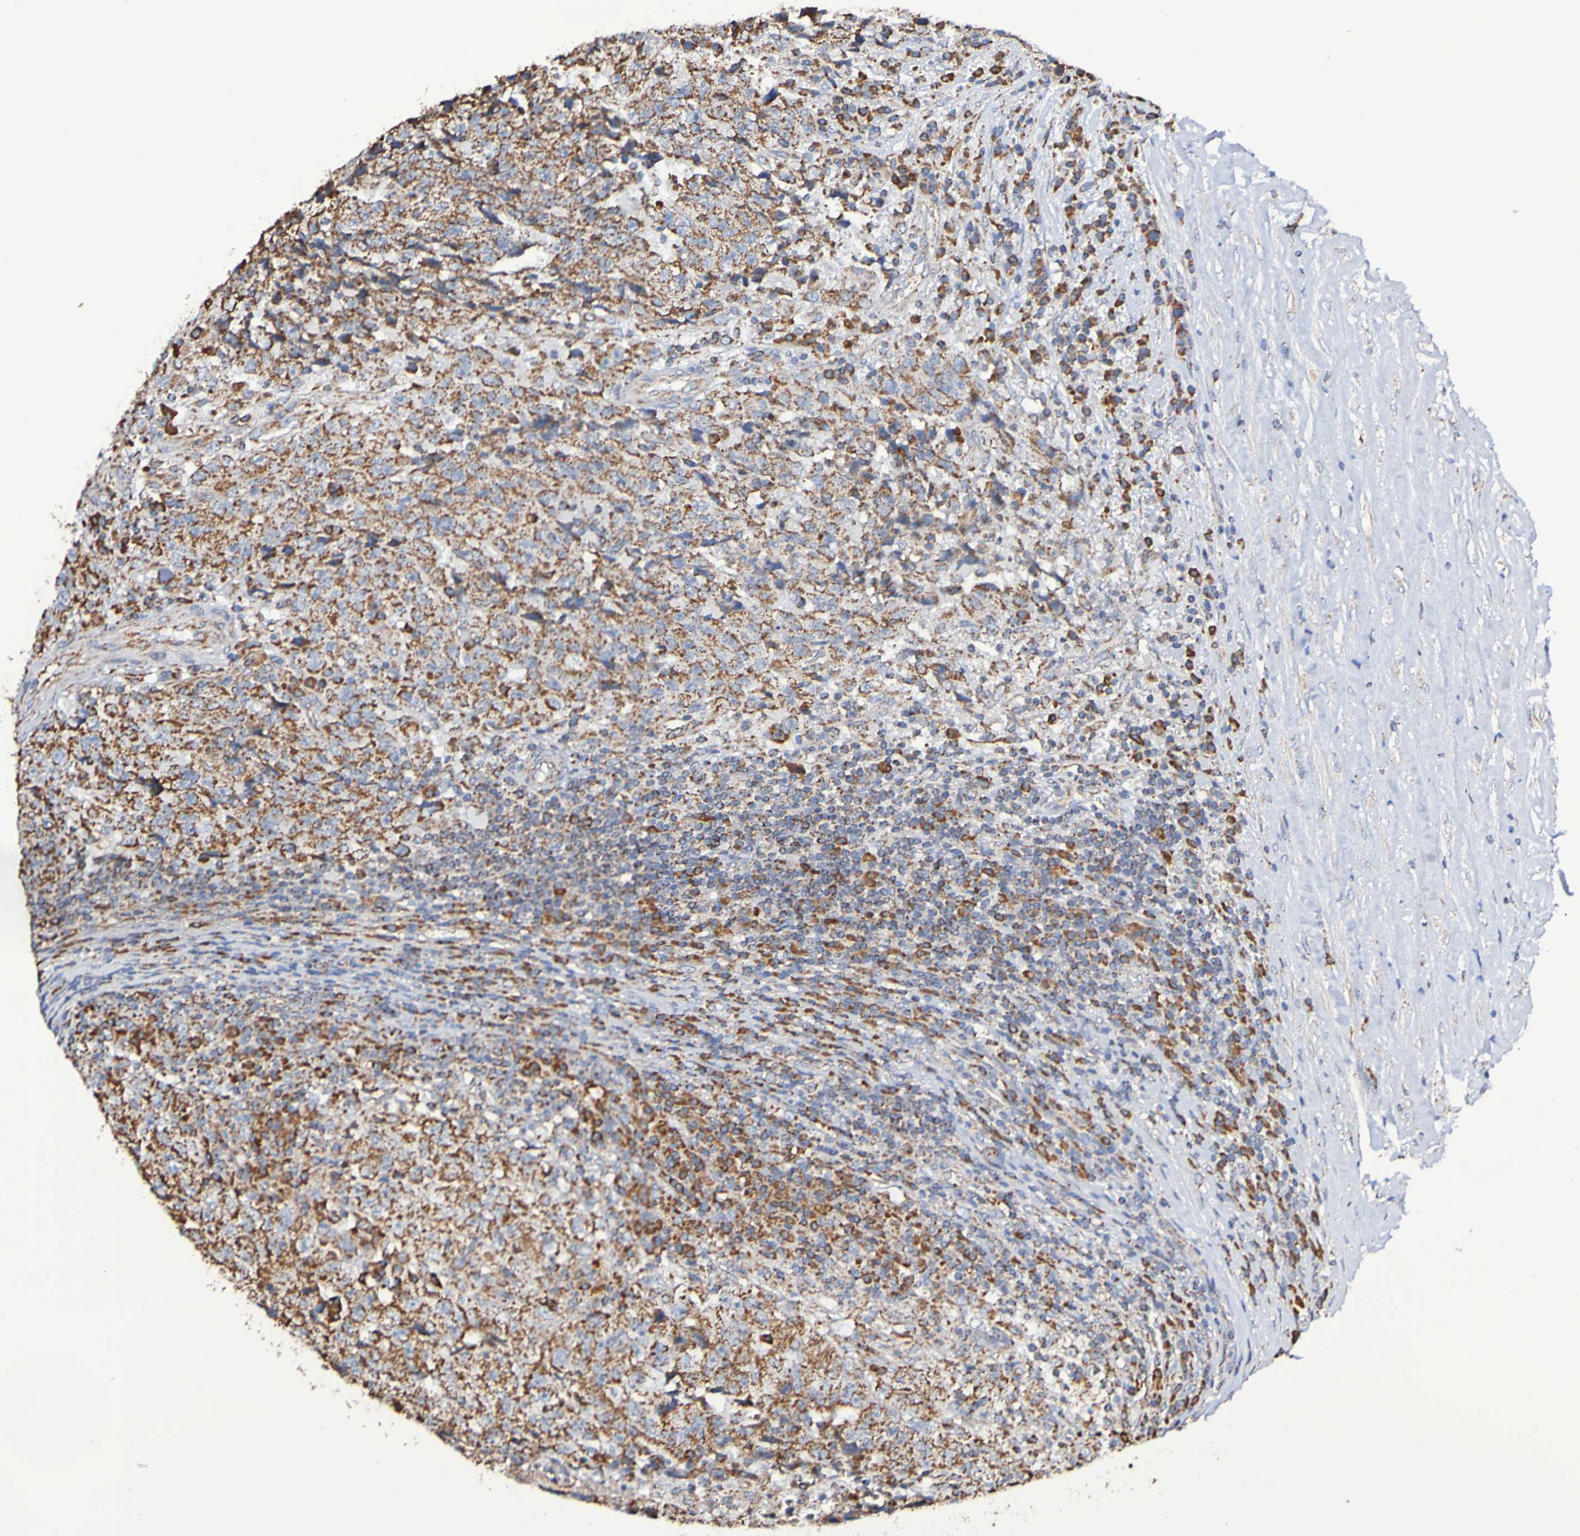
{"staining": {"intensity": "strong", "quantity": ">75%", "location": "cytoplasmic/membranous"}, "tissue": "testis cancer", "cell_type": "Tumor cells", "image_type": "cancer", "snomed": [{"axis": "morphology", "description": "Necrosis, NOS"}, {"axis": "morphology", "description": "Carcinoma, Embryonal, NOS"}, {"axis": "topography", "description": "Testis"}], "caption": "Testis embryonal carcinoma stained with immunohistochemistry shows strong cytoplasmic/membranous expression in about >75% of tumor cells.", "gene": "IL18R1", "patient": {"sex": "male", "age": 19}}